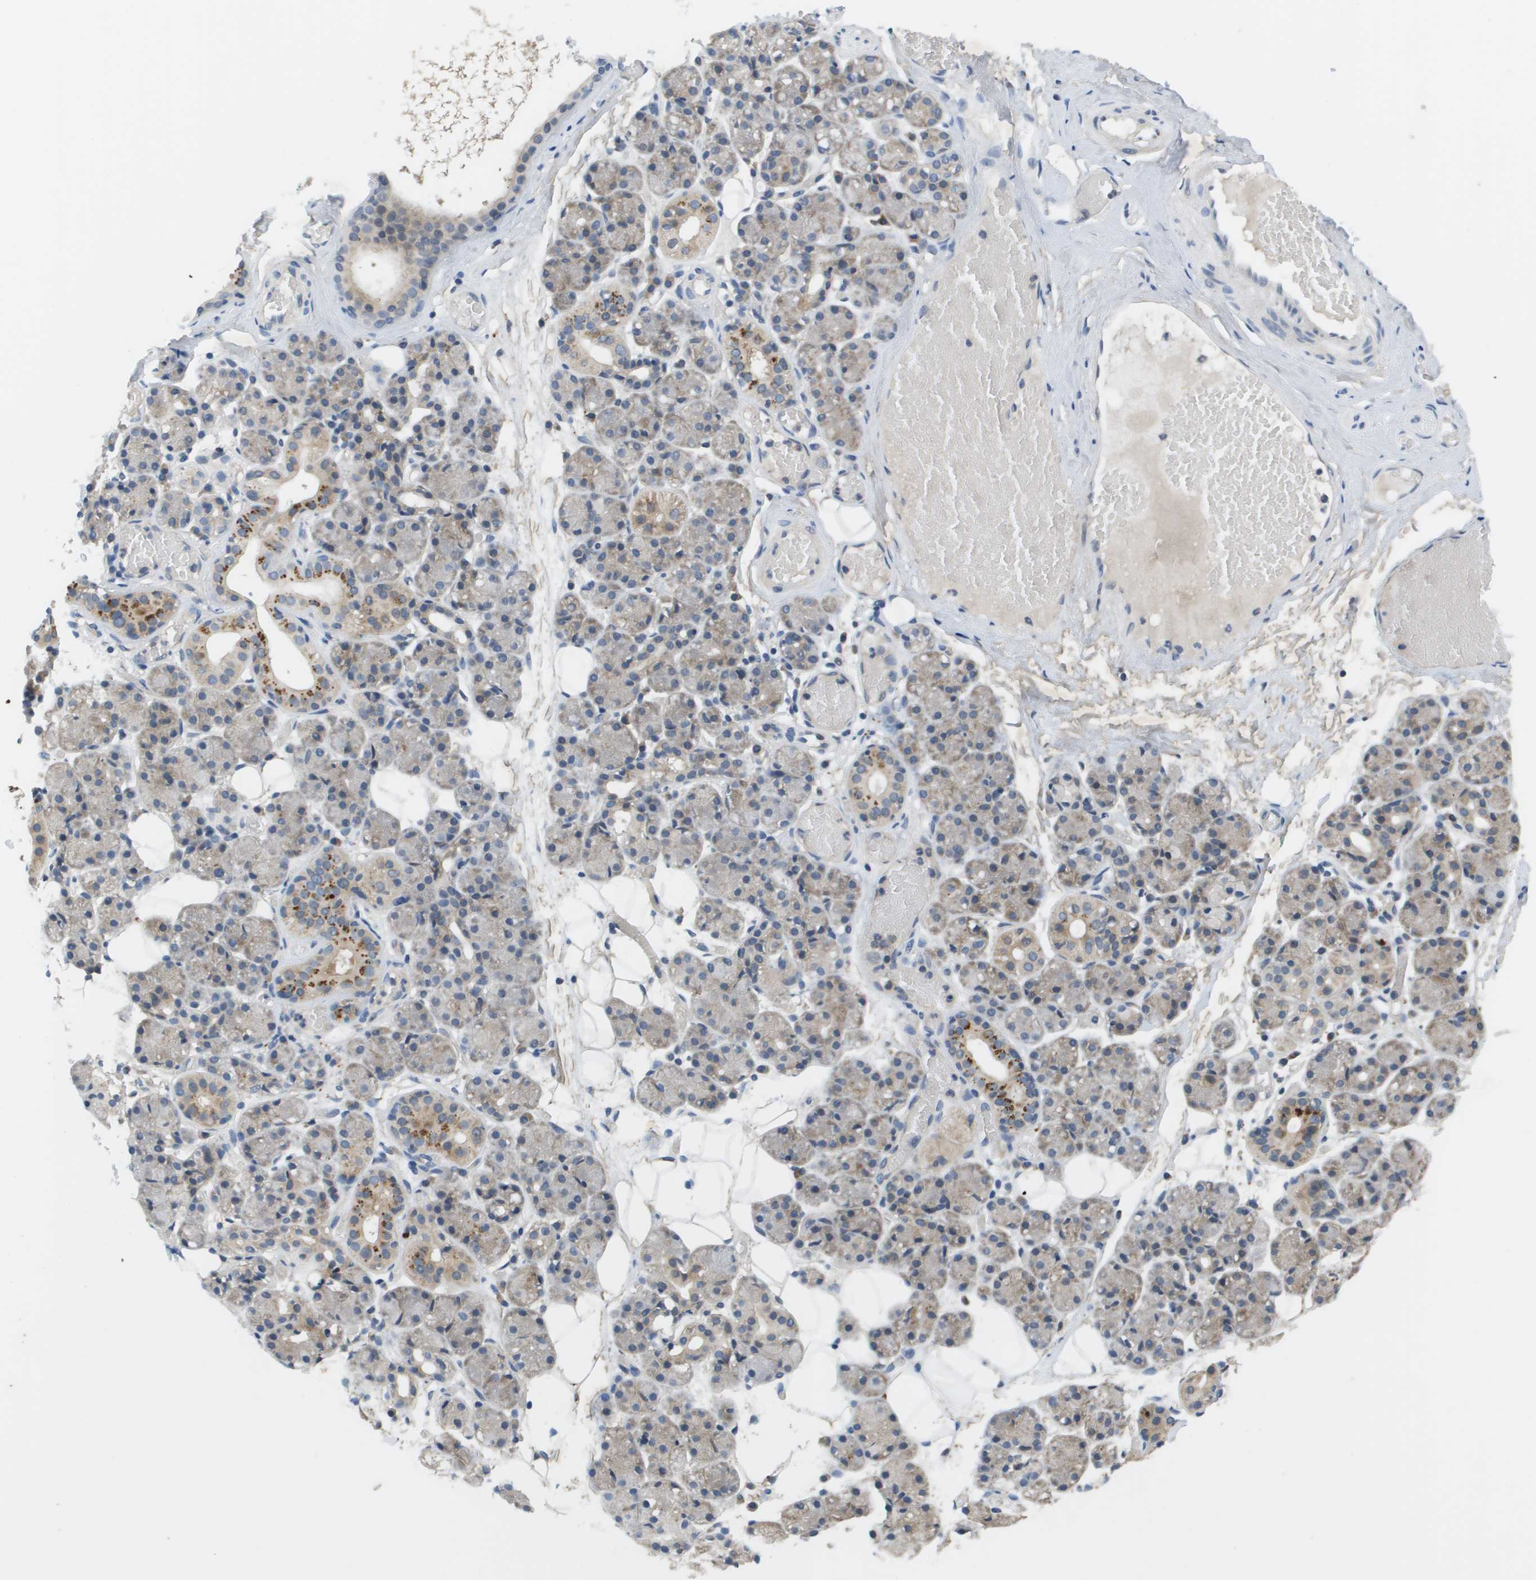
{"staining": {"intensity": "moderate", "quantity": "<25%", "location": "cytoplasmic/membranous"}, "tissue": "salivary gland", "cell_type": "Glandular cells", "image_type": "normal", "snomed": [{"axis": "morphology", "description": "Normal tissue, NOS"}, {"axis": "topography", "description": "Salivary gland"}], "caption": "Protein staining of benign salivary gland reveals moderate cytoplasmic/membranous positivity in approximately <25% of glandular cells.", "gene": "SLC25A20", "patient": {"sex": "male", "age": 63}}